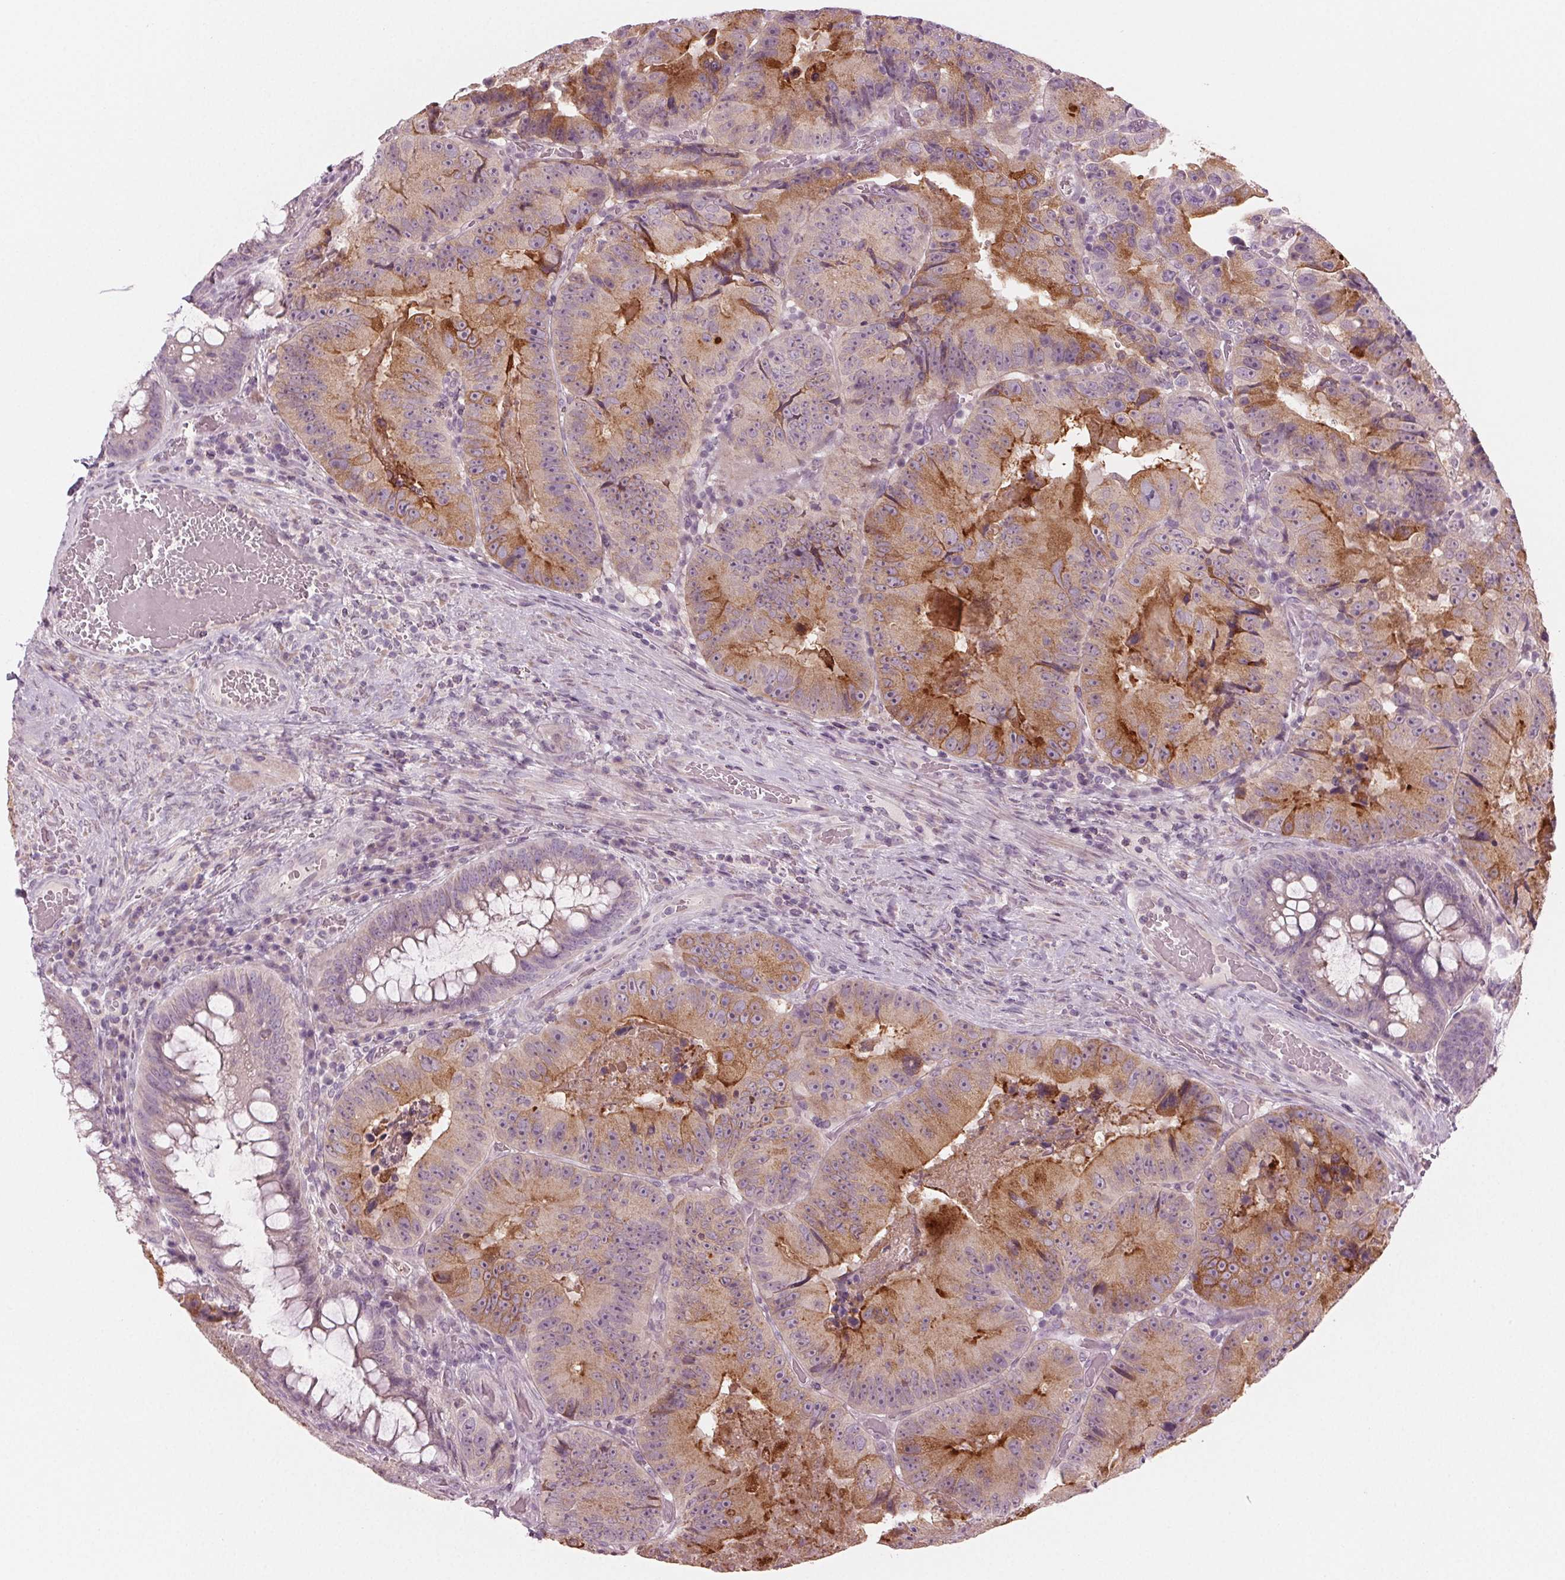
{"staining": {"intensity": "moderate", "quantity": "25%-75%", "location": "cytoplasmic/membranous"}, "tissue": "colorectal cancer", "cell_type": "Tumor cells", "image_type": "cancer", "snomed": [{"axis": "morphology", "description": "Adenocarcinoma, NOS"}, {"axis": "topography", "description": "Colon"}], "caption": "A high-resolution micrograph shows IHC staining of colorectal cancer (adenocarcinoma), which exhibits moderate cytoplasmic/membranous expression in about 25%-75% of tumor cells.", "gene": "PRAP1", "patient": {"sex": "female", "age": 86}}